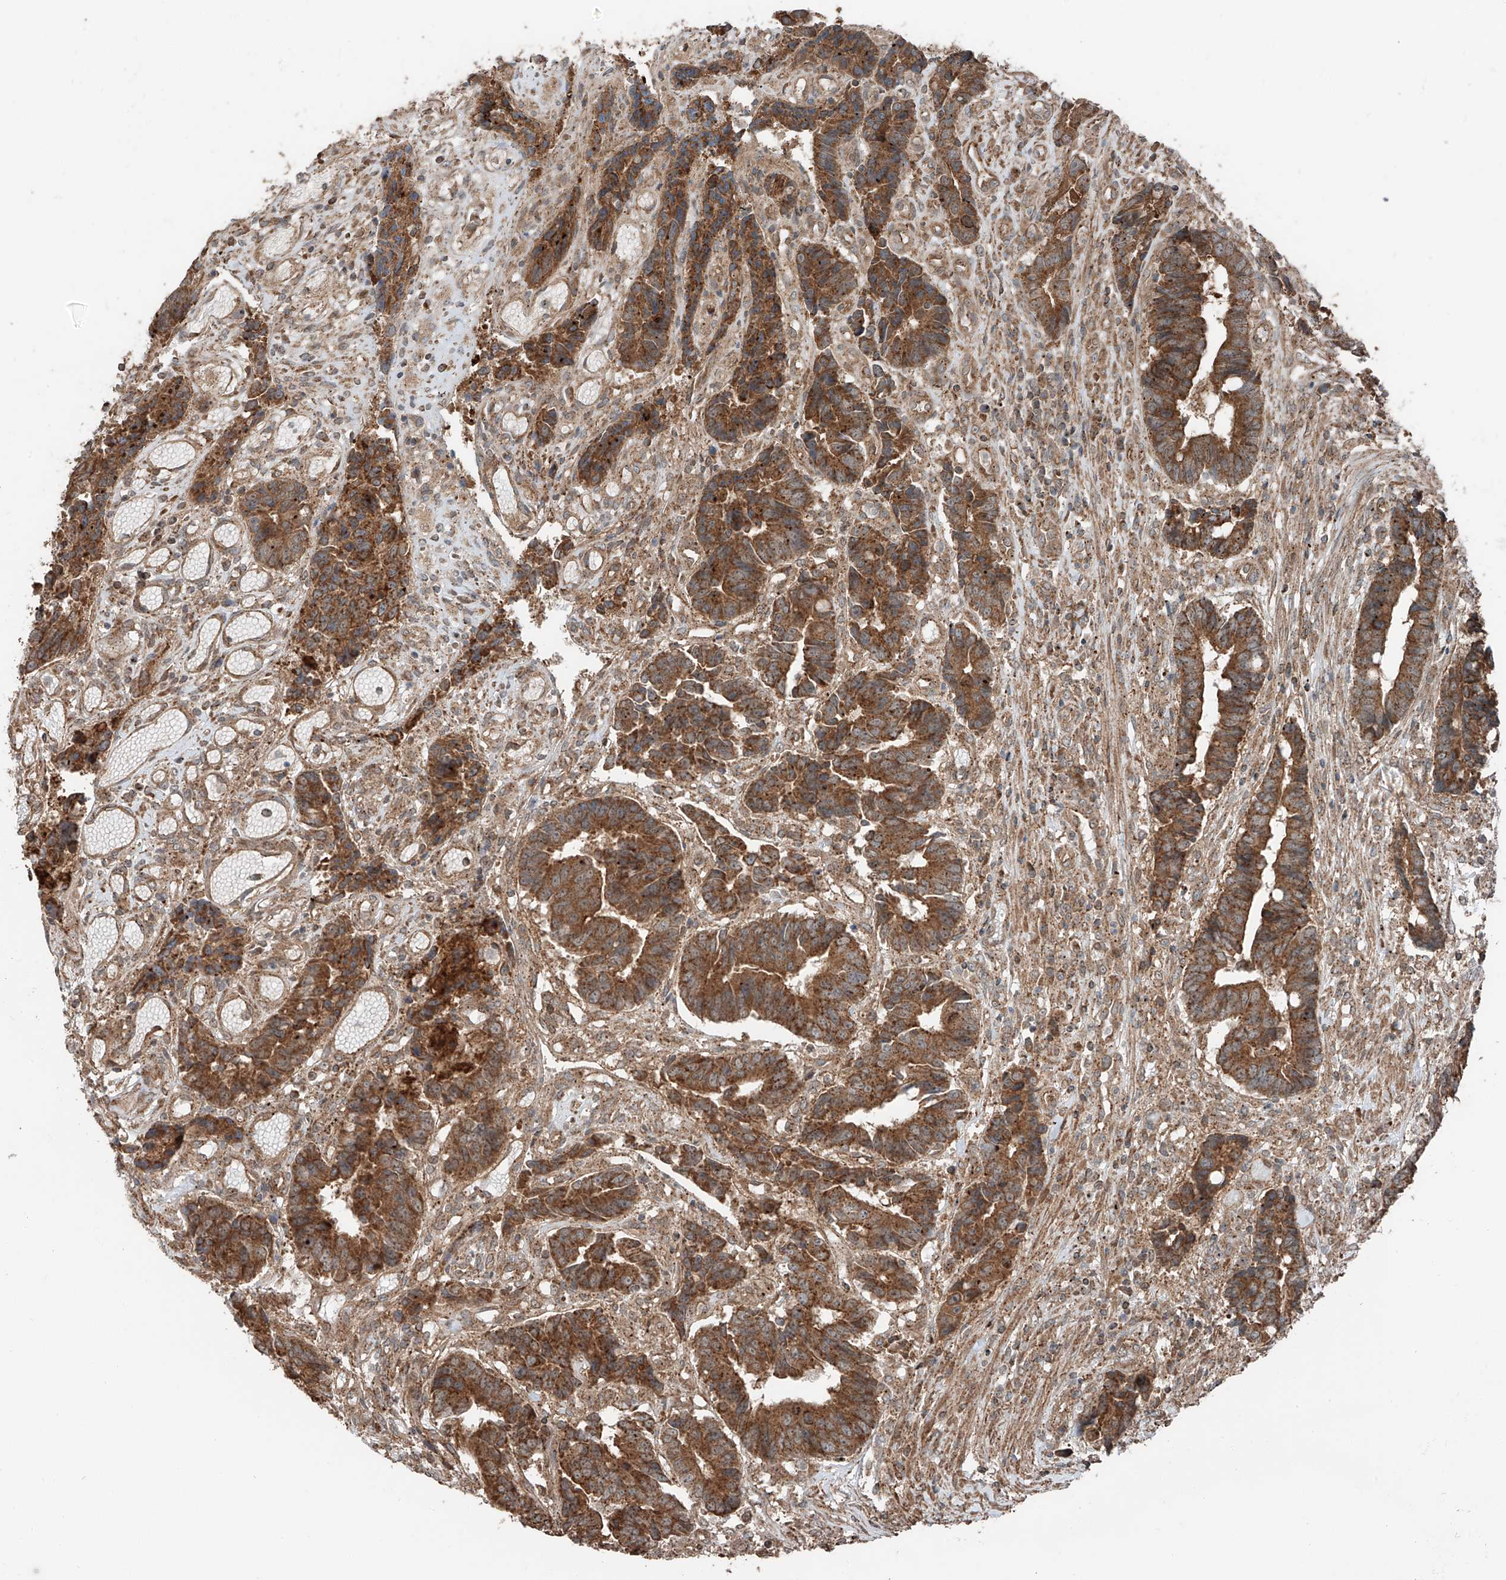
{"staining": {"intensity": "strong", "quantity": ">75%", "location": "cytoplasmic/membranous"}, "tissue": "colorectal cancer", "cell_type": "Tumor cells", "image_type": "cancer", "snomed": [{"axis": "morphology", "description": "Adenocarcinoma, NOS"}, {"axis": "topography", "description": "Rectum"}], "caption": "Immunohistochemical staining of human adenocarcinoma (colorectal) demonstrates high levels of strong cytoplasmic/membranous protein staining in approximately >75% of tumor cells.", "gene": "CEP162", "patient": {"sex": "male", "age": 84}}